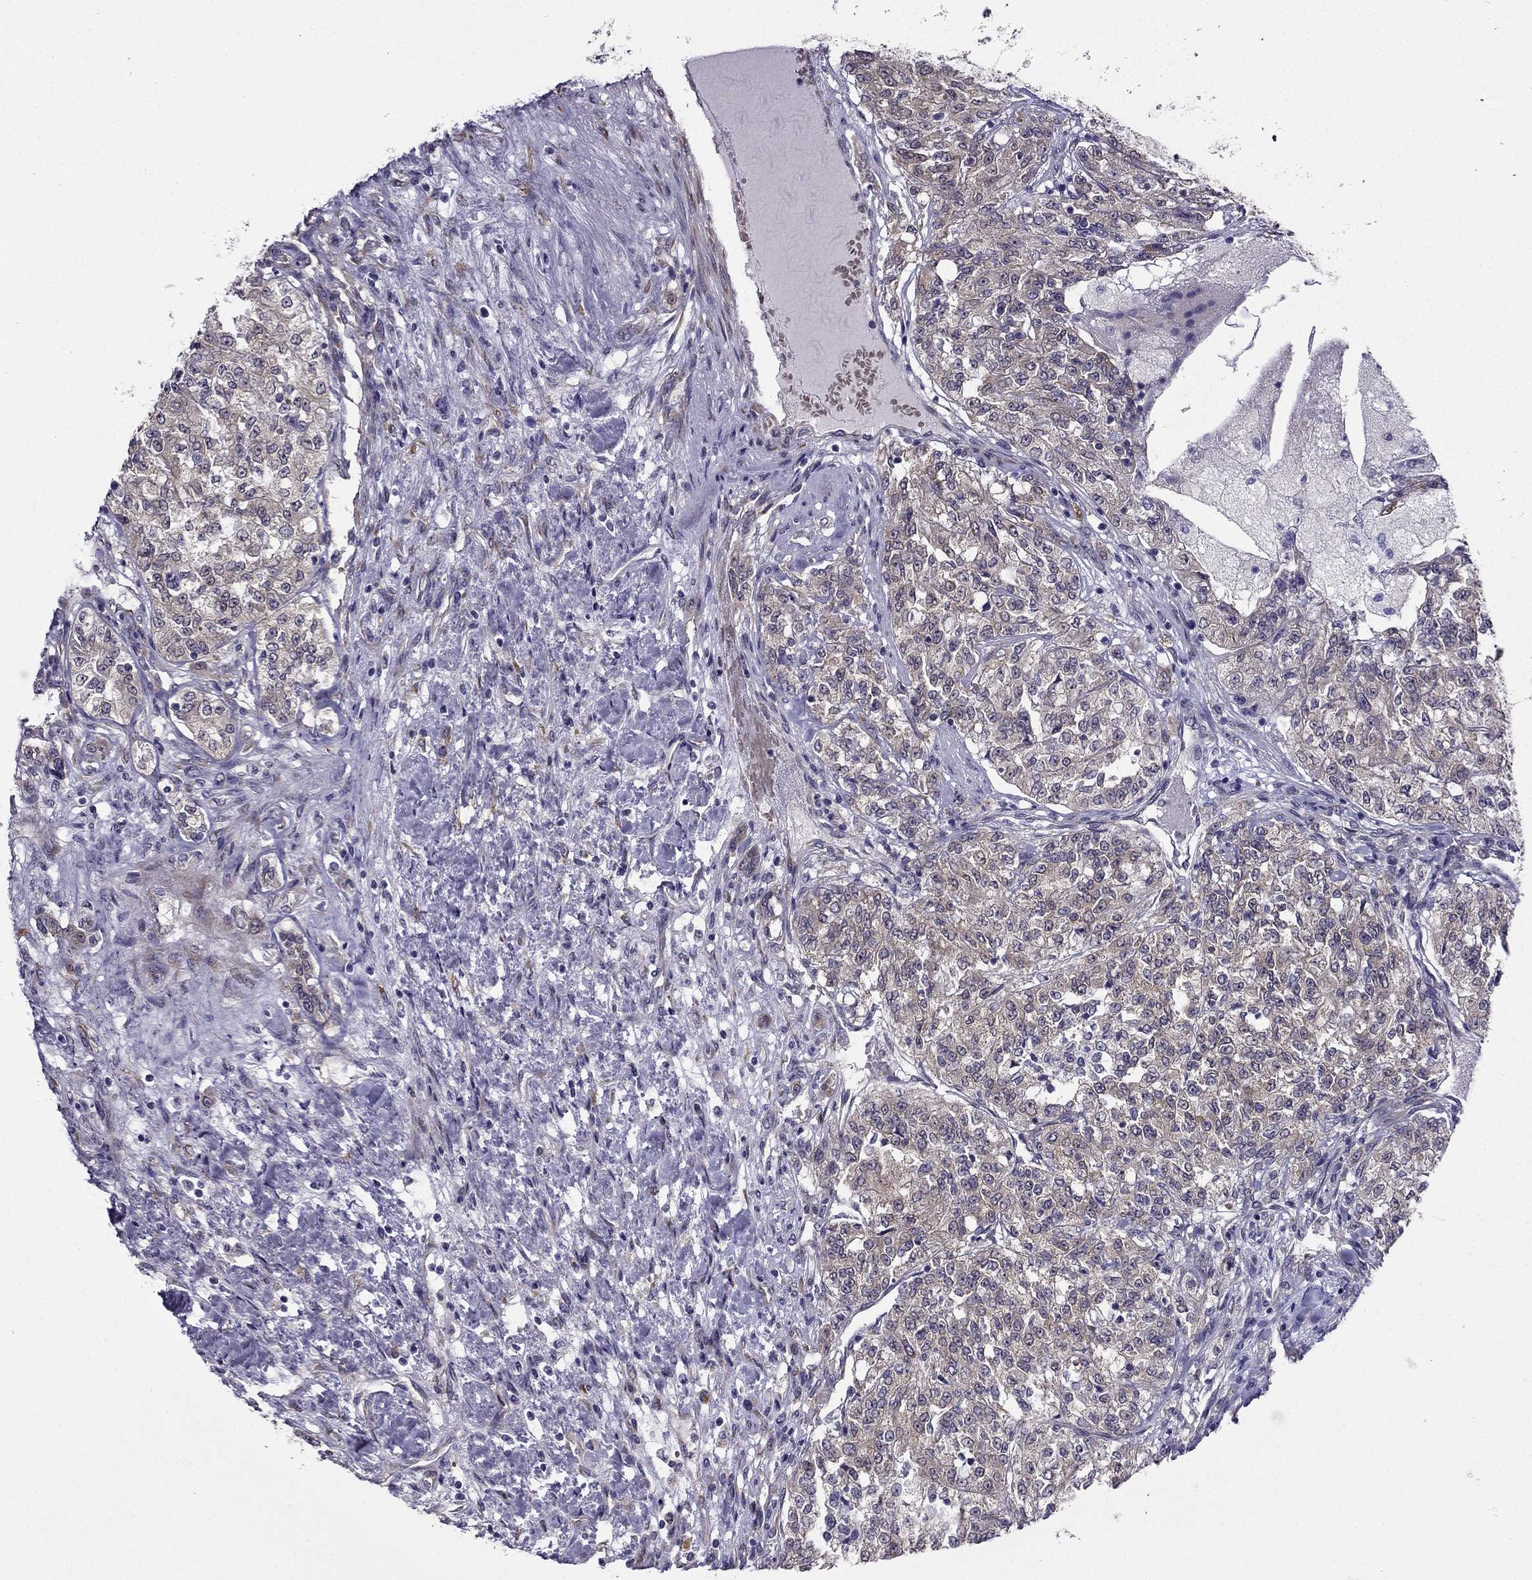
{"staining": {"intensity": "weak", "quantity": "25%-75%", "location": "cytoplasmic/membranous"}, "tissue": "renal cancer", "cell_type": "Tumor cells", "image_type": "cancer", "snomed": [{"axis": "morphology", "description": "Adenocarcinoma, NOS"}, {"axis": "topography", "description": "Kidney"}], "caption": "Human adenocarcinoma (renal) stained for a protein (brown) displays weak cytoplasmic/membranous positive staining in about 25%-75% of tumor cells.", "gene": "ARHGEF28", "patient": {"sex": "female", "age": 63}}